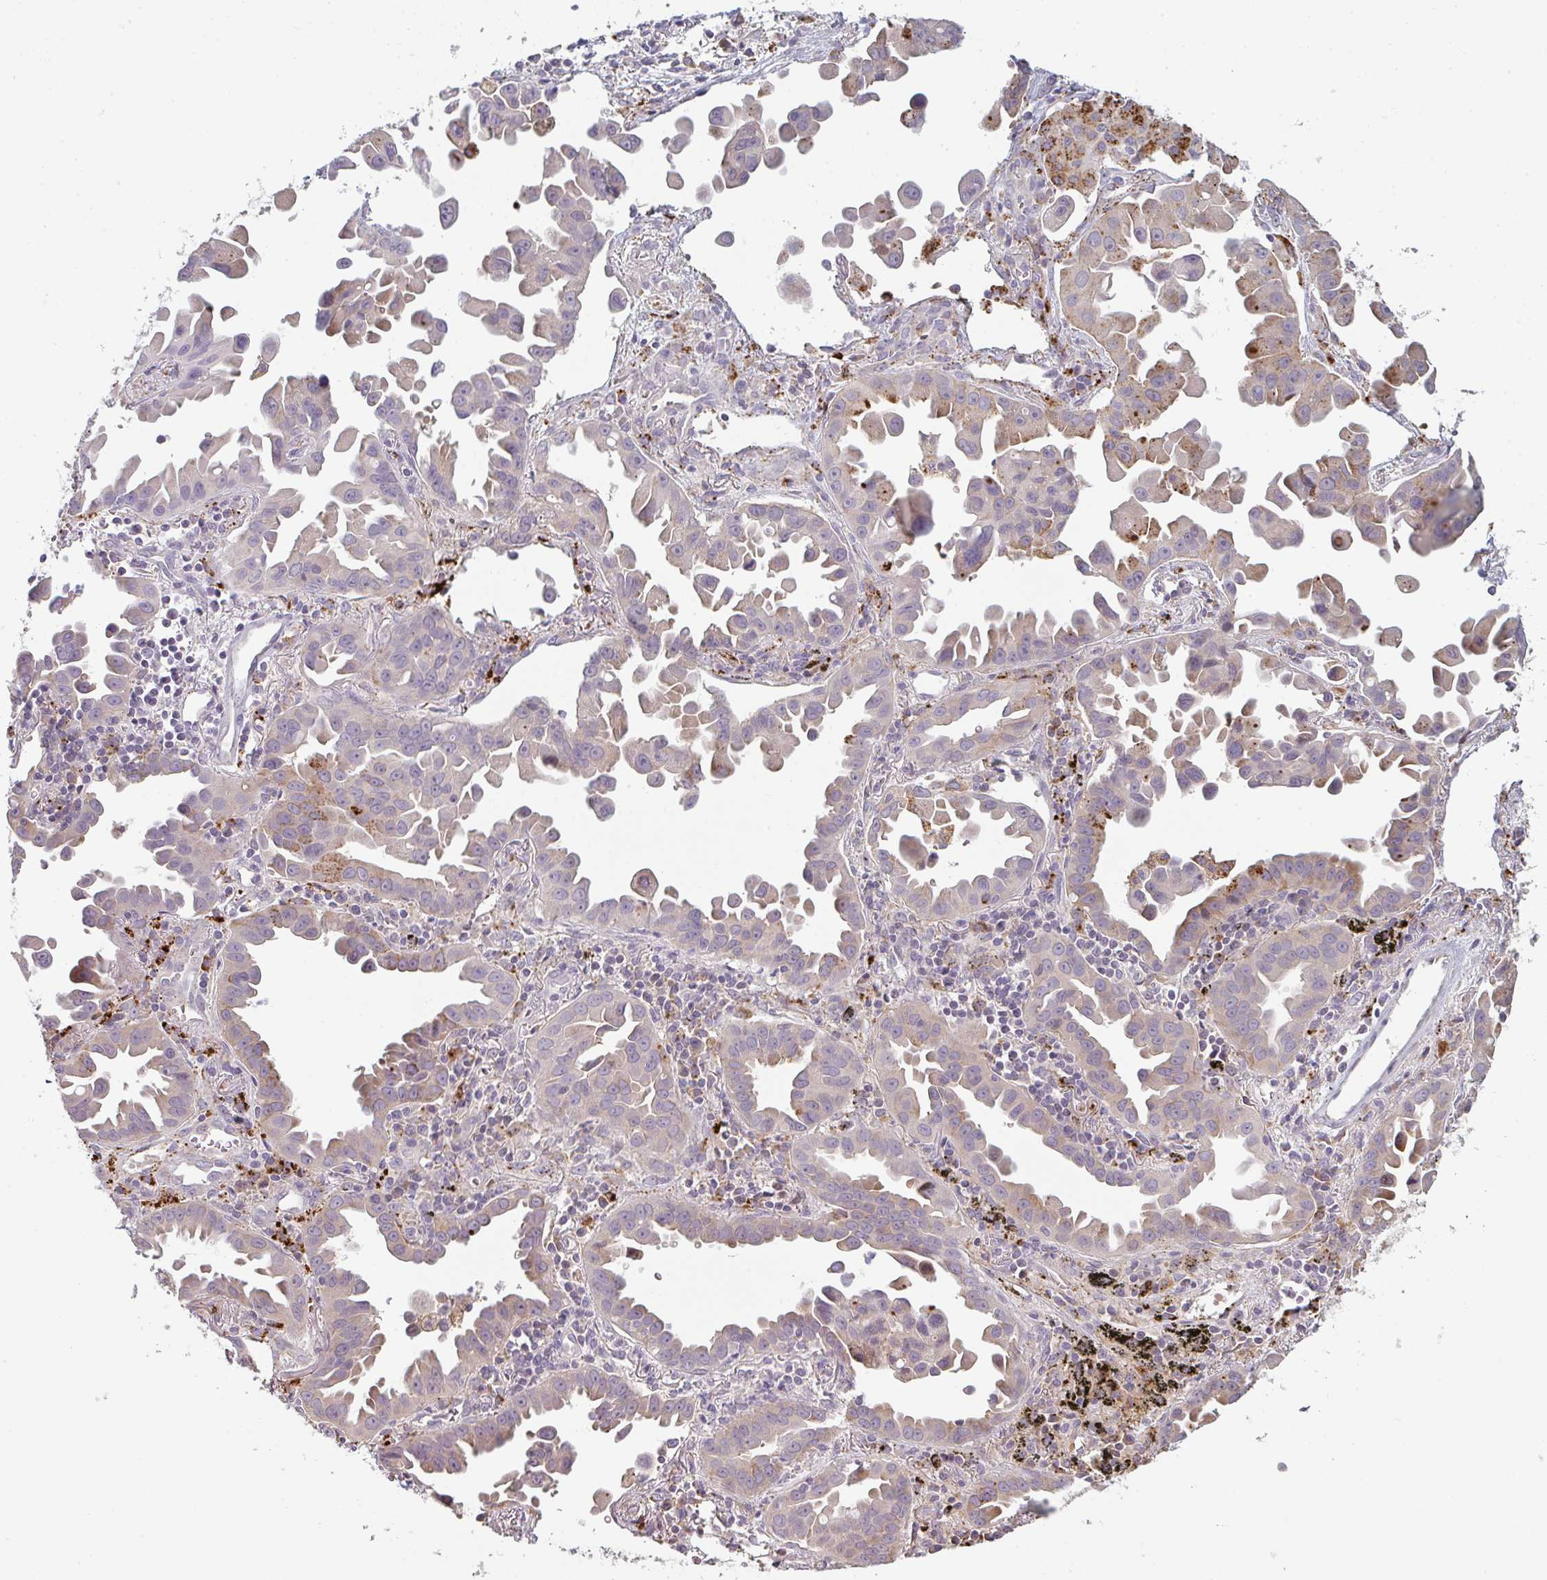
{"staining": {"intensity": "moderate", "quantity": "<25%", "location": "cytoplasmic/membranous"}, "tissue": "lung cancer", "cell_type": "Tumor cells", "image_type": "cancer", "snomed": [{"axis": "morphology", "description": "Adenocarcinoma, NOS"}, {"axis": "topography", "description": "Lung"}], "caption": "Immunohistochemical staining of adenocarcinoma (lung) reveals low levels of moderate cytoplasmic/membranous staining in about <25% of tumor cells.", "gene": "TMEM237", "patient": {"sex": "male", "age": 68}}